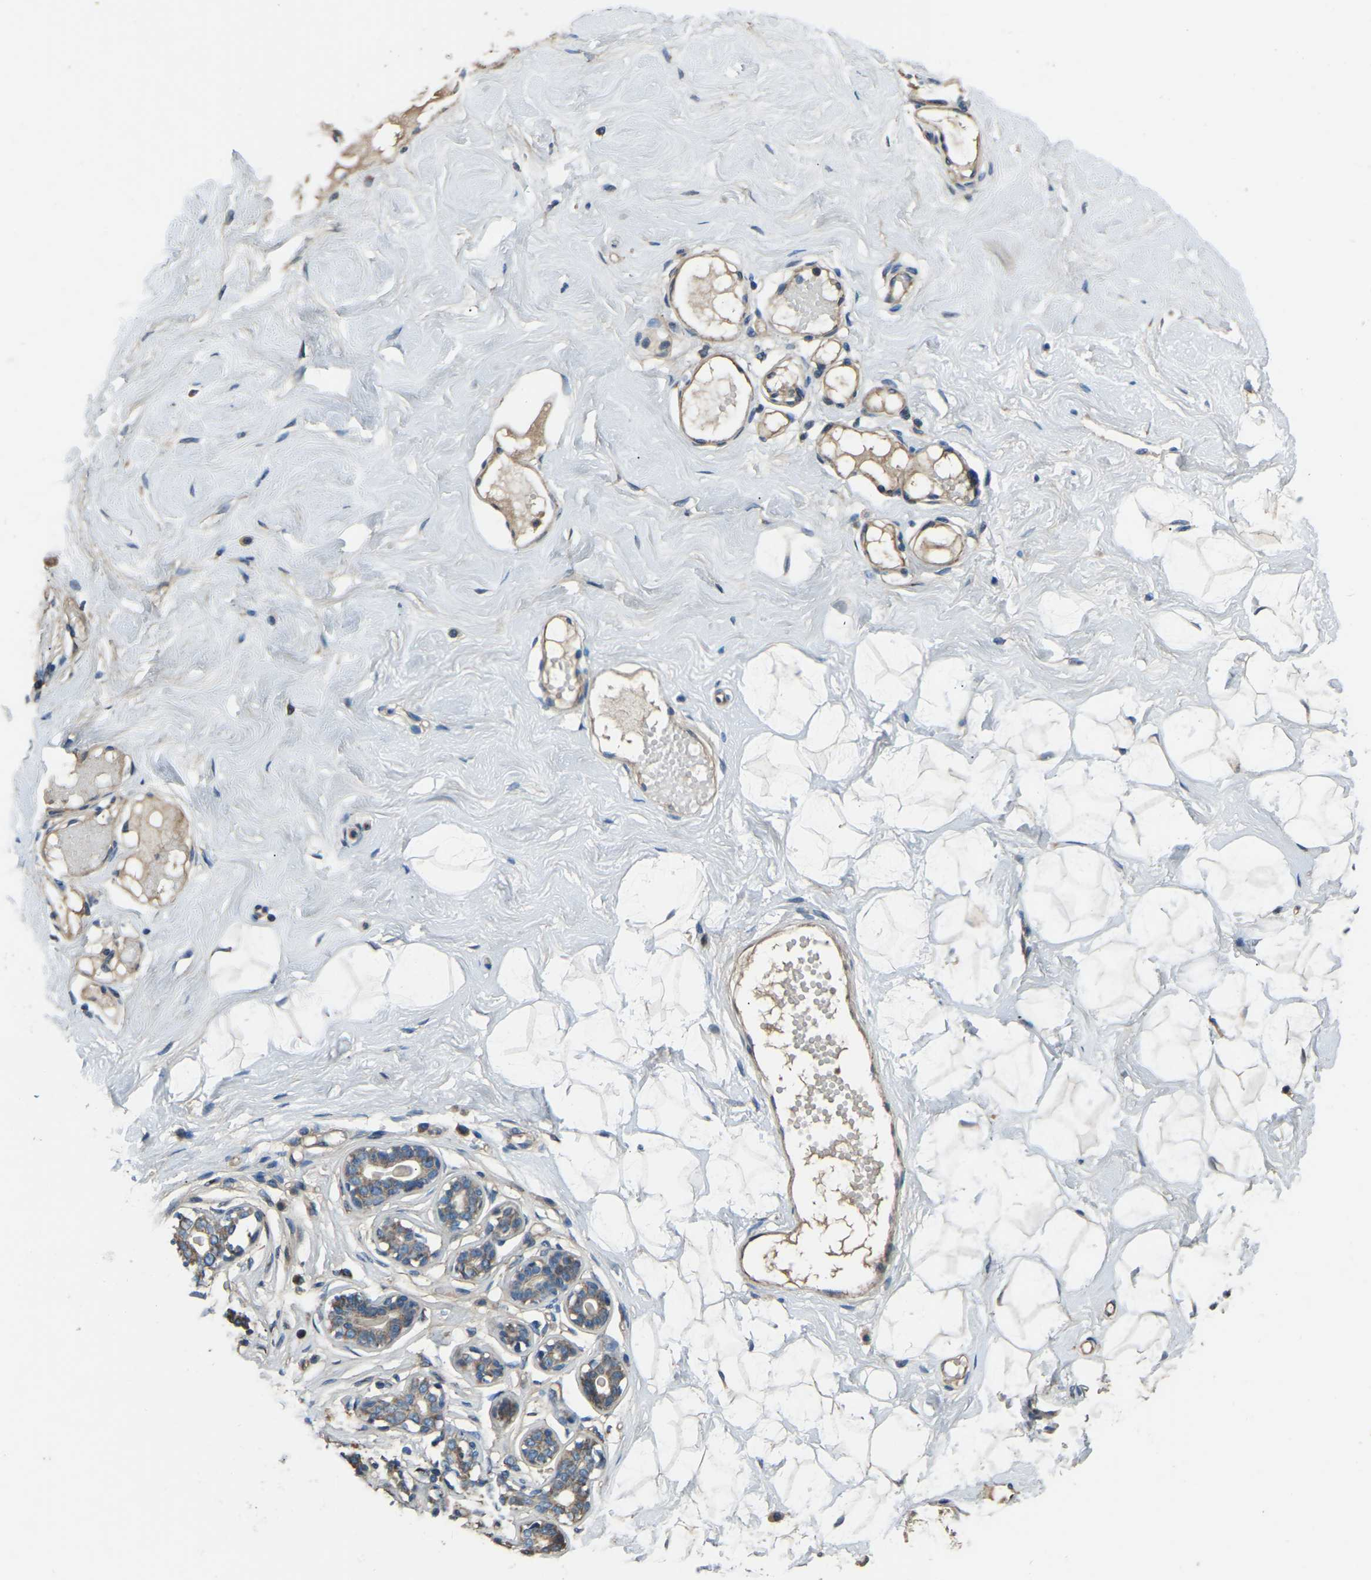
{"staining": {"intensity": "negative", "quantity": "none", "location": "none"}, "tissue": "breast", "cell_type": "Adipocytes", "image_type": "normal", "snomed": [{"axis": "morphology", "description": "Normal tissue, NOS"}, {"axis": "topography", "description": "Breast"}], "caption": "Immunohistochemistry photomicrograph of normal breast stained for a protein (brown), which shows no positivity in adipocytes.", "gene": "COL3A1", "patient": {"sex": "female", "age": 23}}